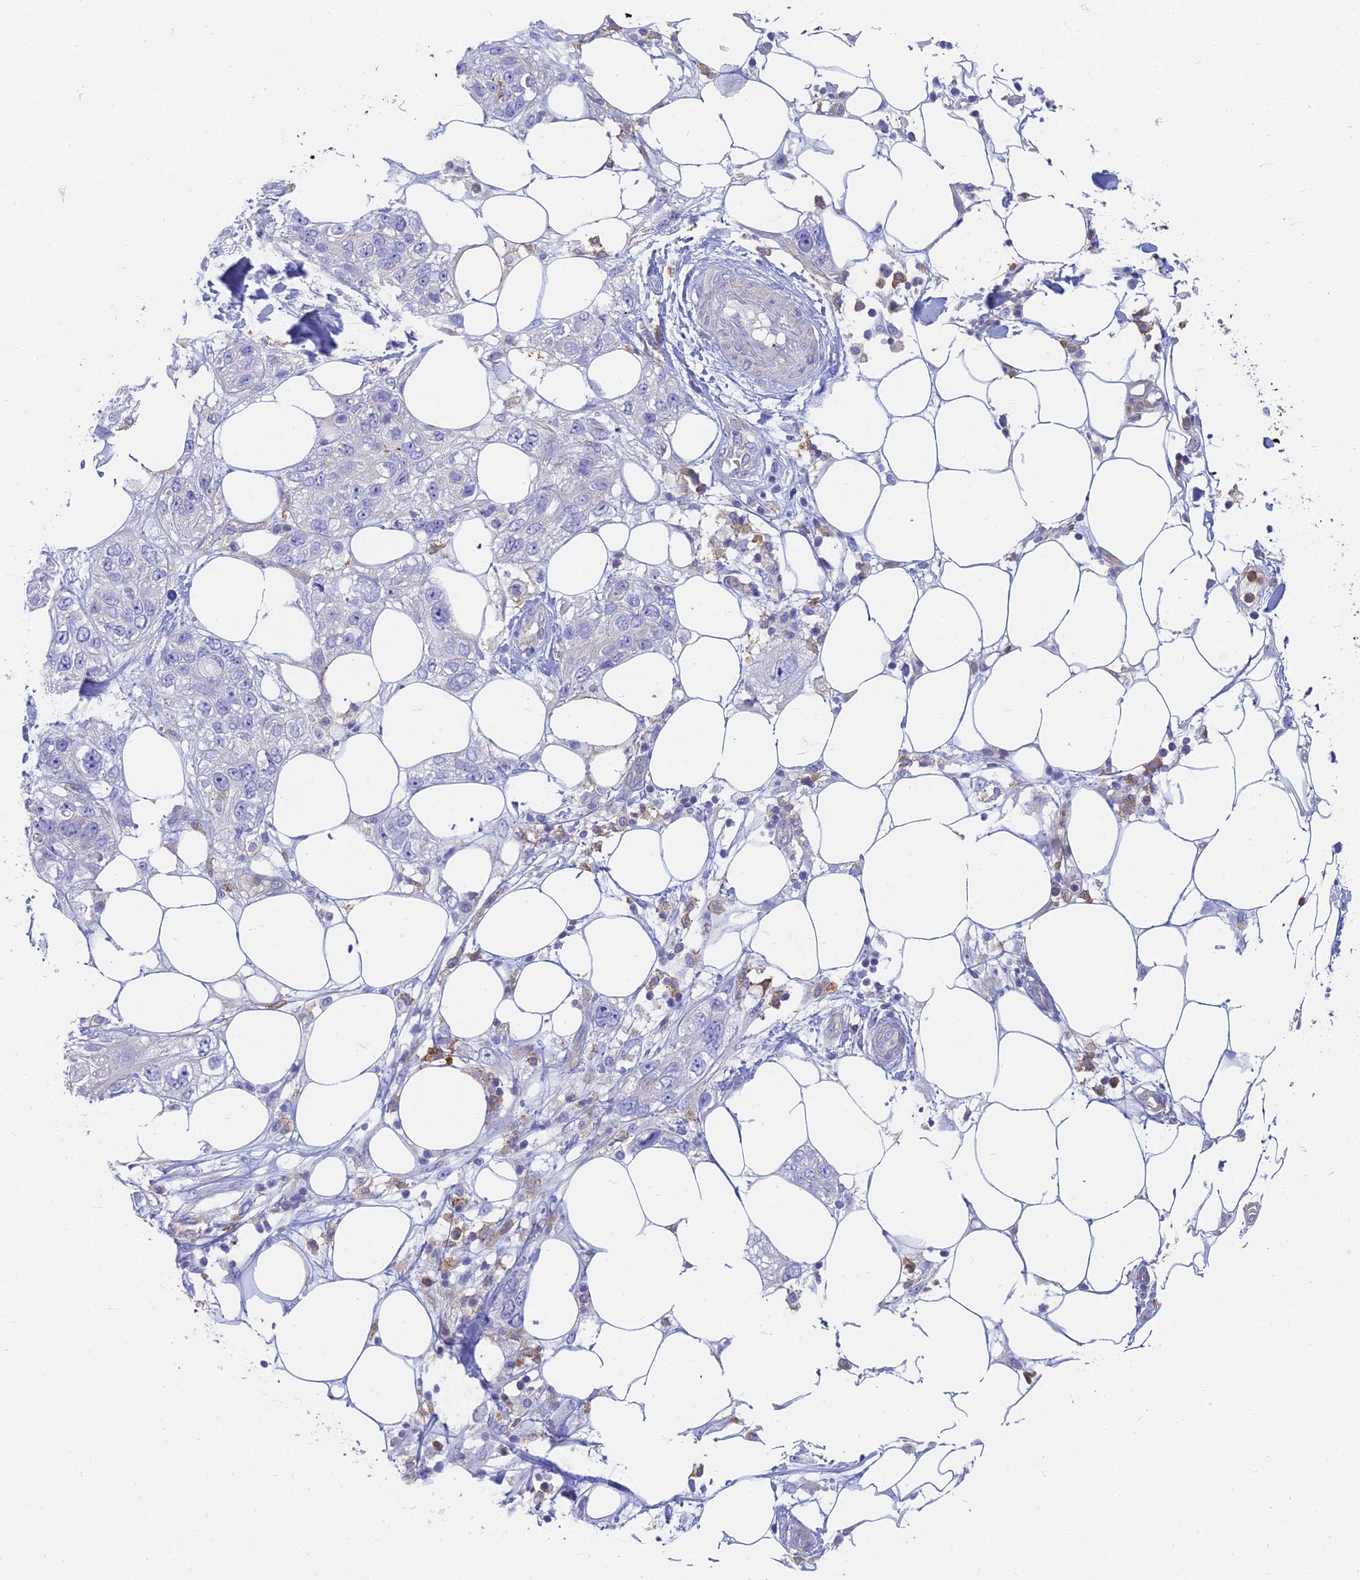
{"staining": {"intensity": "negative", "quantity": "none", "location": "none"}, "tissue": "skin cancer", "cell_type": "Tumor cells", "image_type": "cancer", "snomed": [{"axis": "morphology", "description": "Normal tissue, NOS"}, {"axis": "morphology", "description": "Squamous cell carcinoma, NOS"}, {"axis": "topography", "description": "Skin"}], "caption": "This is a image of immunohistochemistry (IHC) staining of skin cancer, which shows no staining in tumor cells. (Stains: DAB (3,3'-diaminobenzidine) immunohistochemistry (IHC) with hematoxylin counter stain, Microscopy: brightfield microscopy at high magnification).", "gene": "STRN4", "patient": {"sex": "male", "age": 72}}